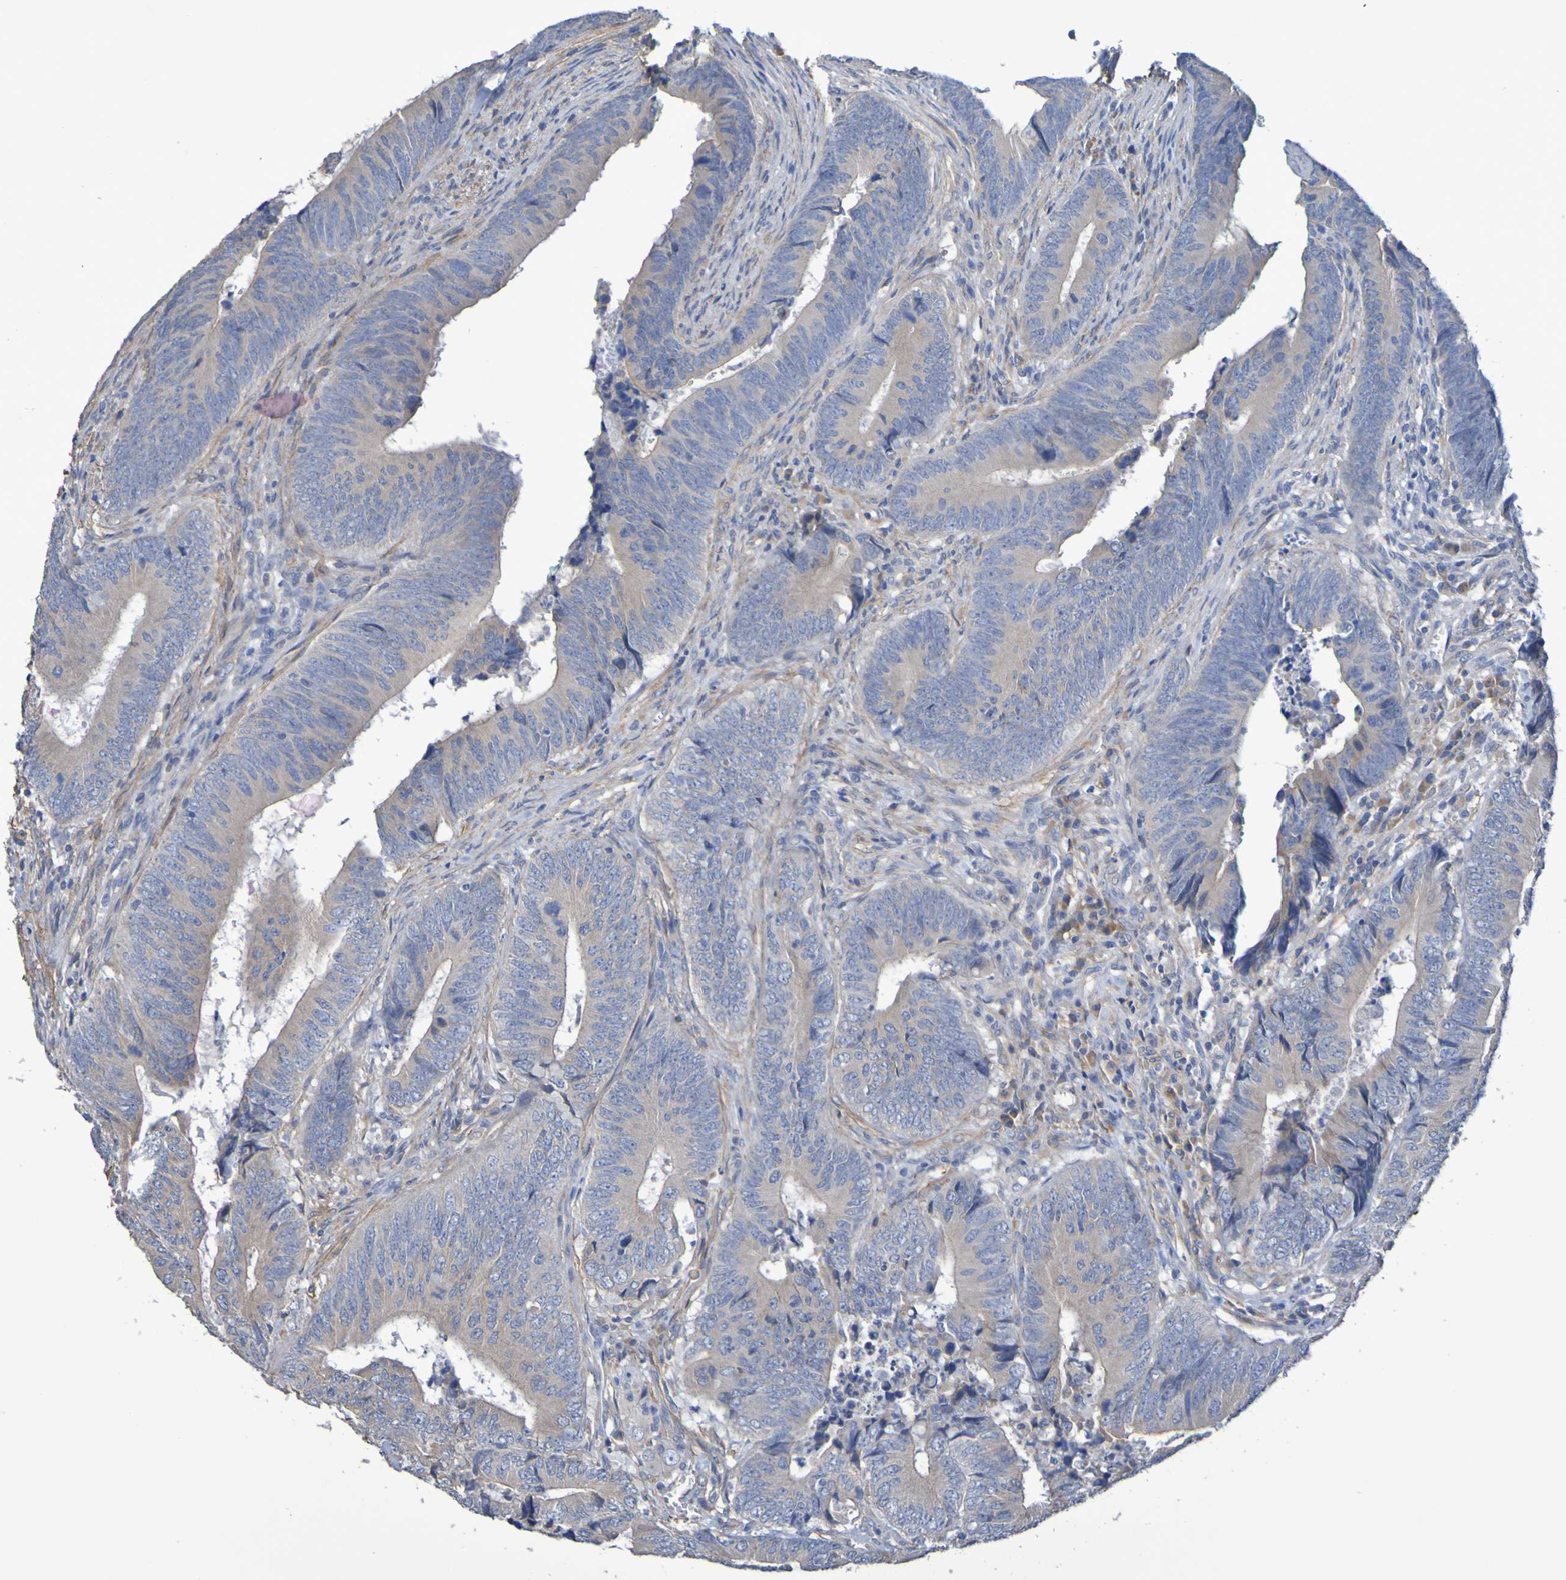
{"staining": {"intensity": "moderate", "quantity": "25%-75%", "location": "cytoplasmic/membranous"}, "tissue": "colorectal cancer", "cell_type": "Tumor cells", "image_type": "cancer", "snomed": [{"axis": "morphology", "description": "Normal tissue, NOS"}, {"axis": "morphology", "description": "Adenocarcinoma, NOS"}, {"axis": "topography", "description": "Colon"}], "caption": "This histopathology image demonstrates IHC staining of human colorectal cancer, with medium moderate cytoplasmic/membranous positivity in approximately 25%-75% of tumor cells.", "gene": "SRPRB", "patient": {"sex": "male", "age": 56}}